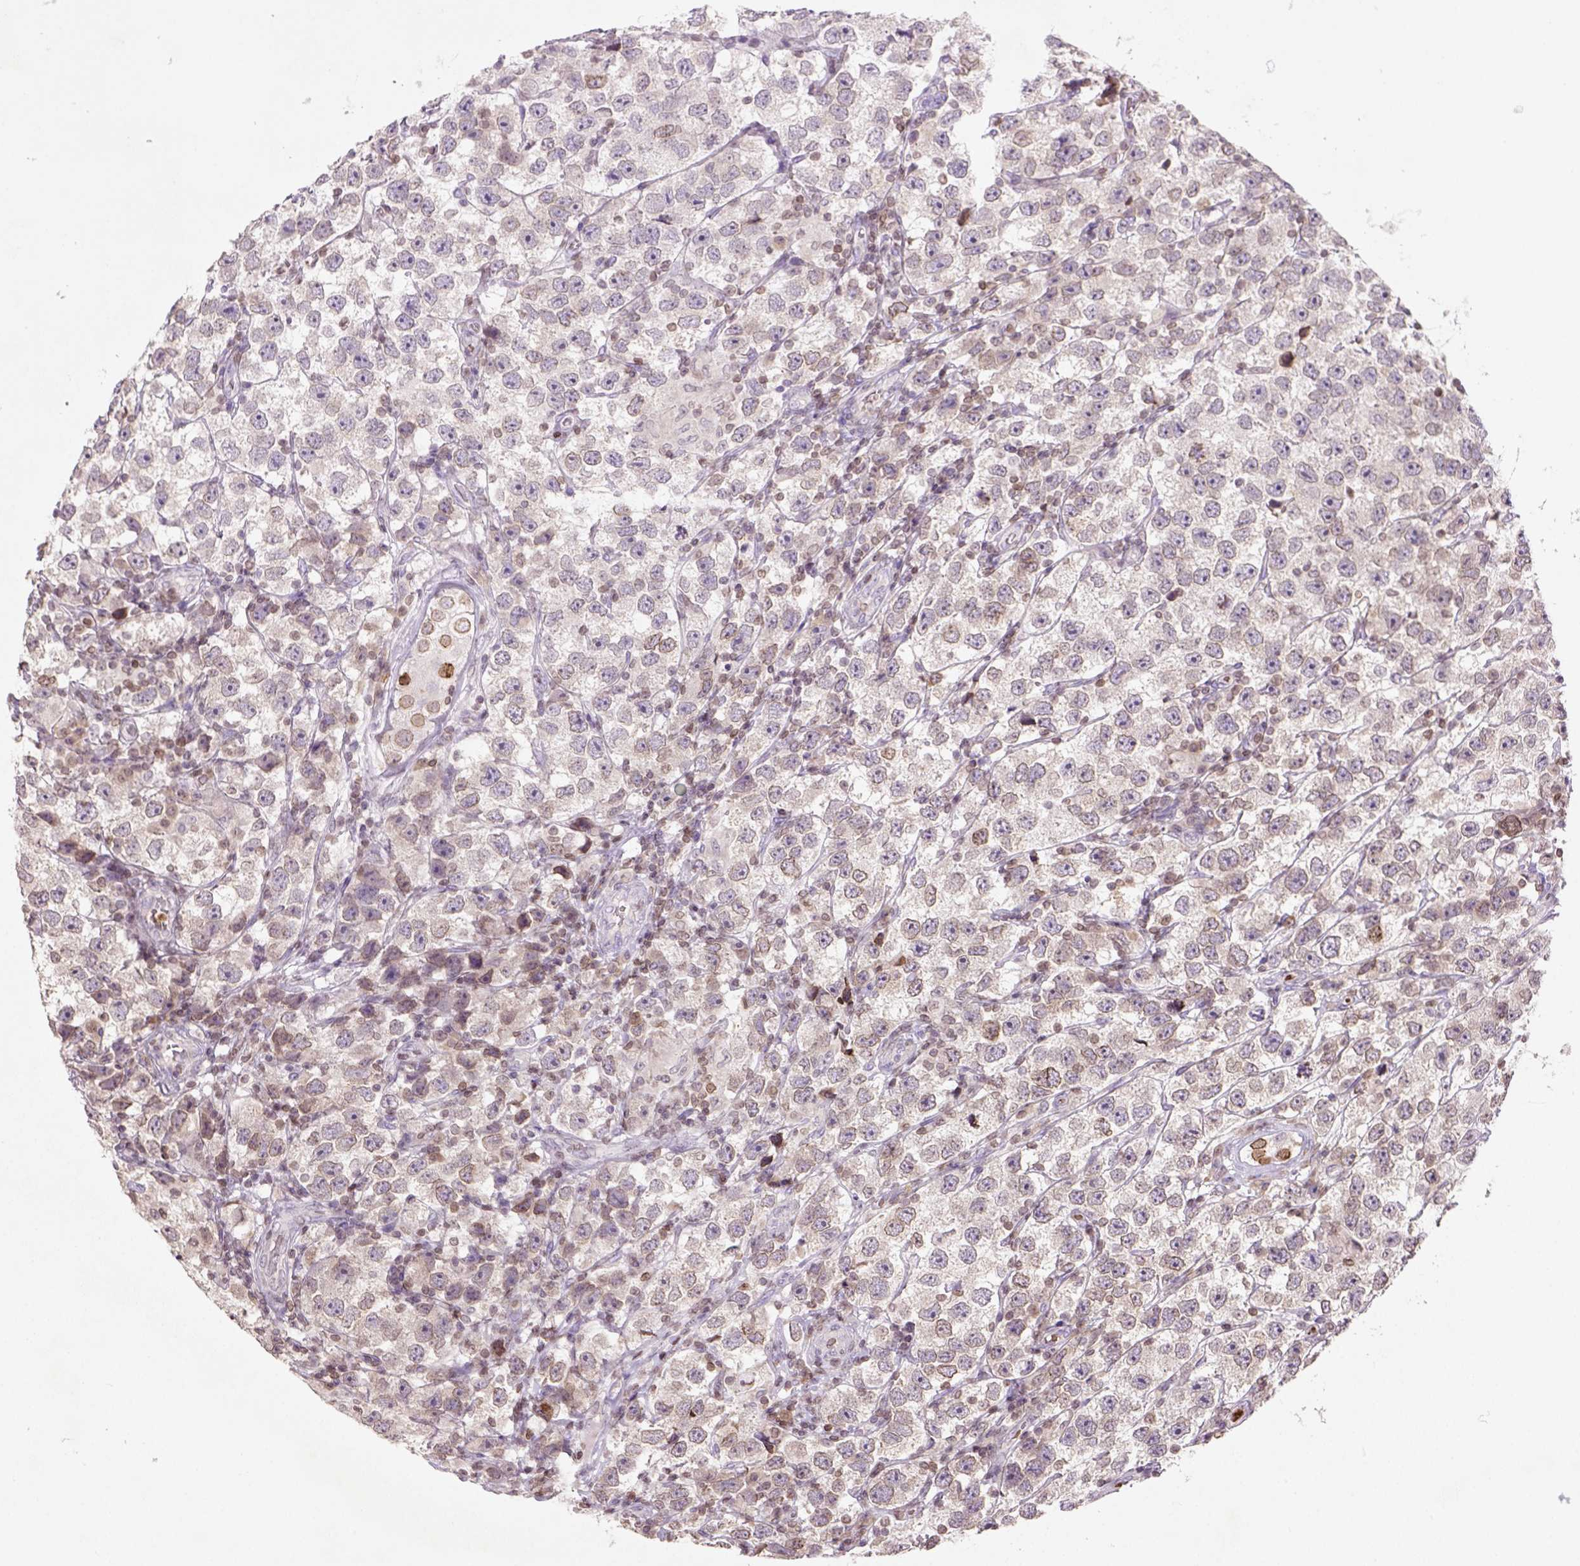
{"staining": {"intensity": "weak", "quantity": "<25%", "location": "cytoplasmic/membranous"}, "tissue": "testis cancer", "cell_type": "Tumor cells", "image_type": "cancer", "snomed": [{"axis": "morphology", "description": "Seminoma, NOS"}, {"axis": "topography", "description": "Testis"}], "caption": "There is no significant positivity in tumor cells of testis seminoma. The staining is performed using DAB (3,3'-diaminobenzidine) brown chromogen with nuclei counter-stained in using hematoxylin.", "gene": "NUDT3", "patient": {"sex": "male", "age": 26}}